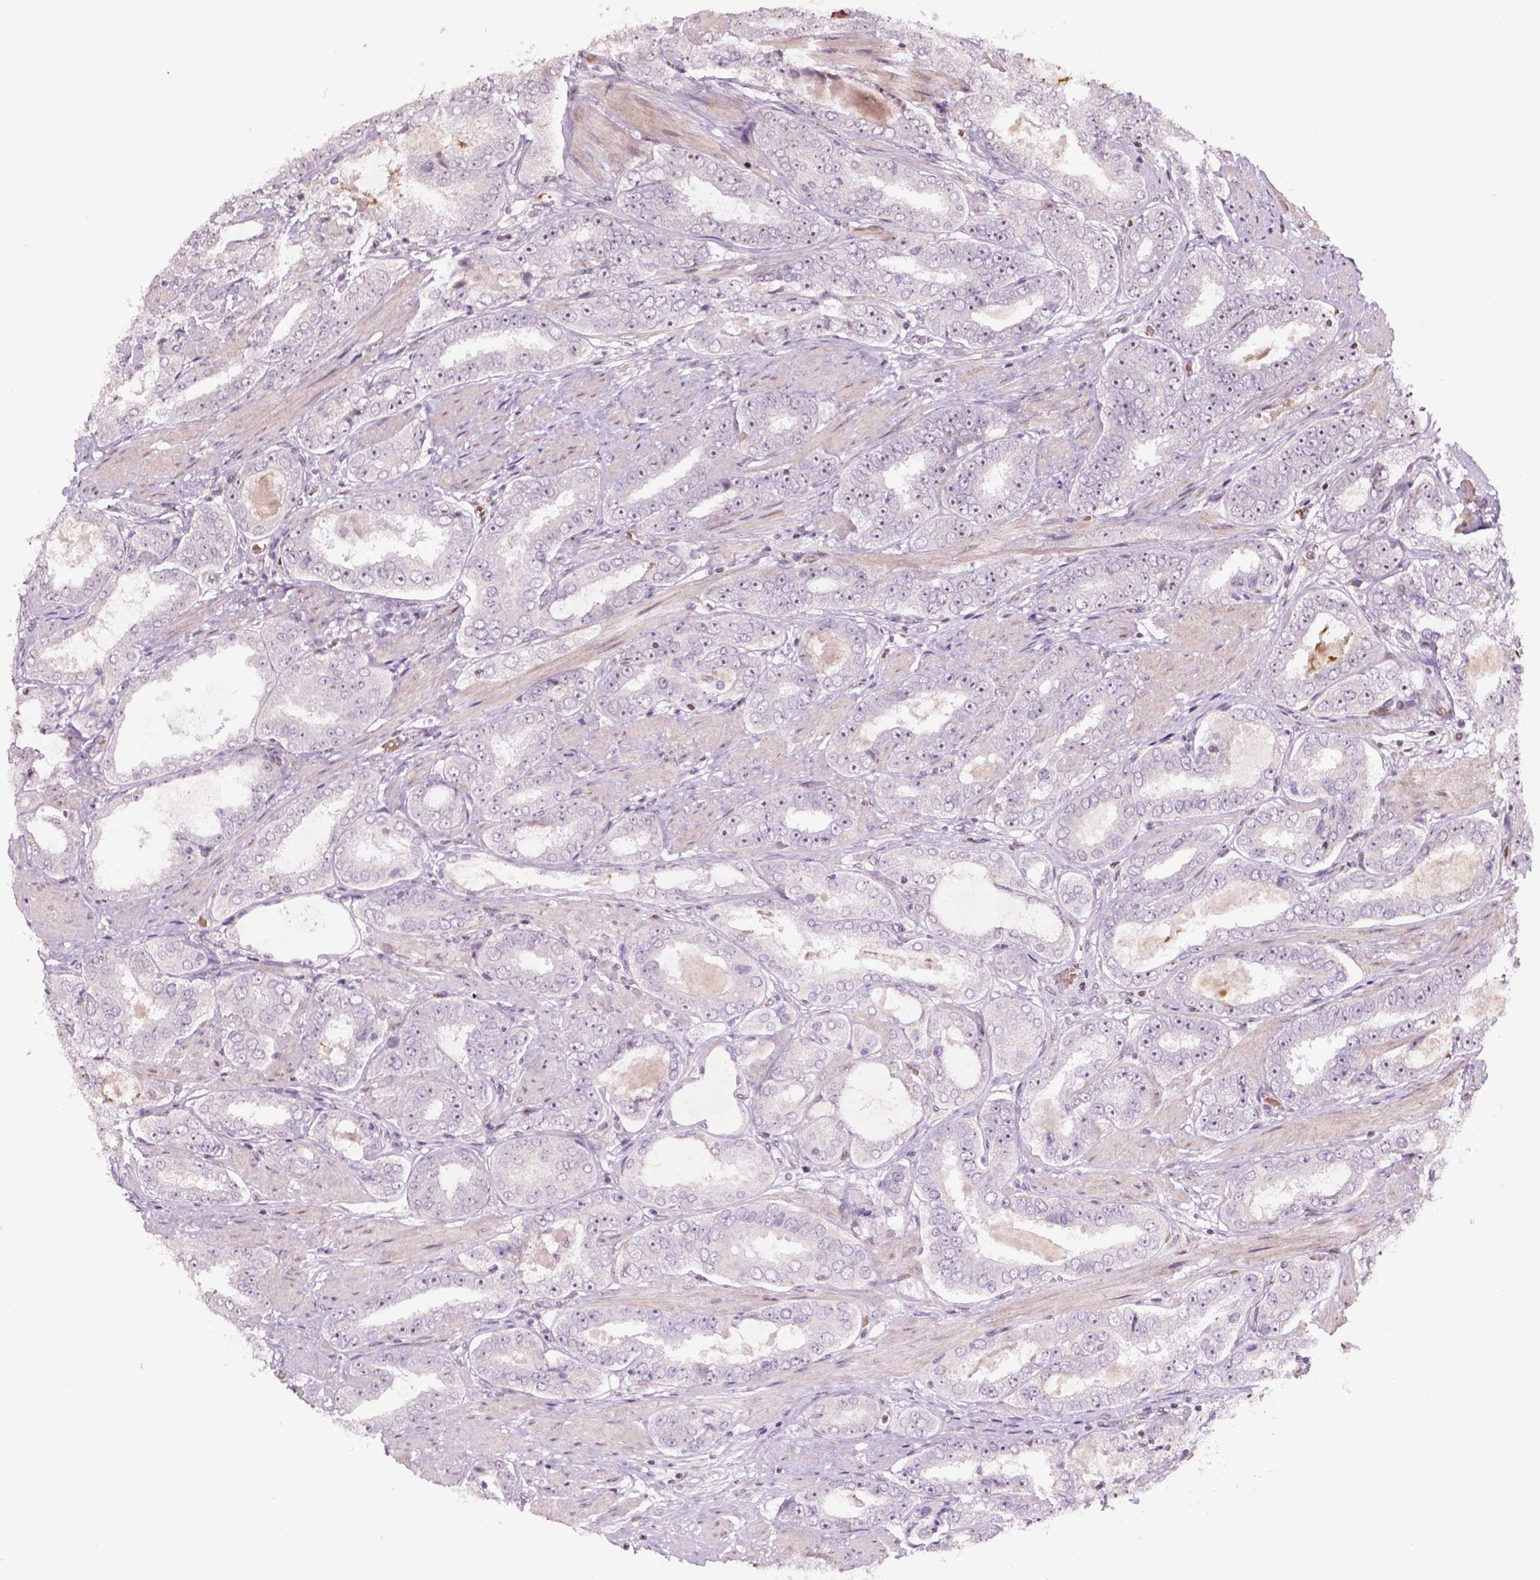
{"staining": {"intensity": "negative", "quantity": "none", "location": "none"}, "tissue": "prostate cancer", "cell_type": "Tumor cells", "image_type": "cancer", "snomed": [{"axis": "morphology", "description": "Adenocarcinoma, High grade"}, {"axis": "topography", "description": "Prostate"}], "caption": "An image of human prostate cancer (high-grade adenocarcinoma) is negative for staining in tumor cells.", "gene": "PTPN18", "patient": {"sex": "male", "age": 63}}